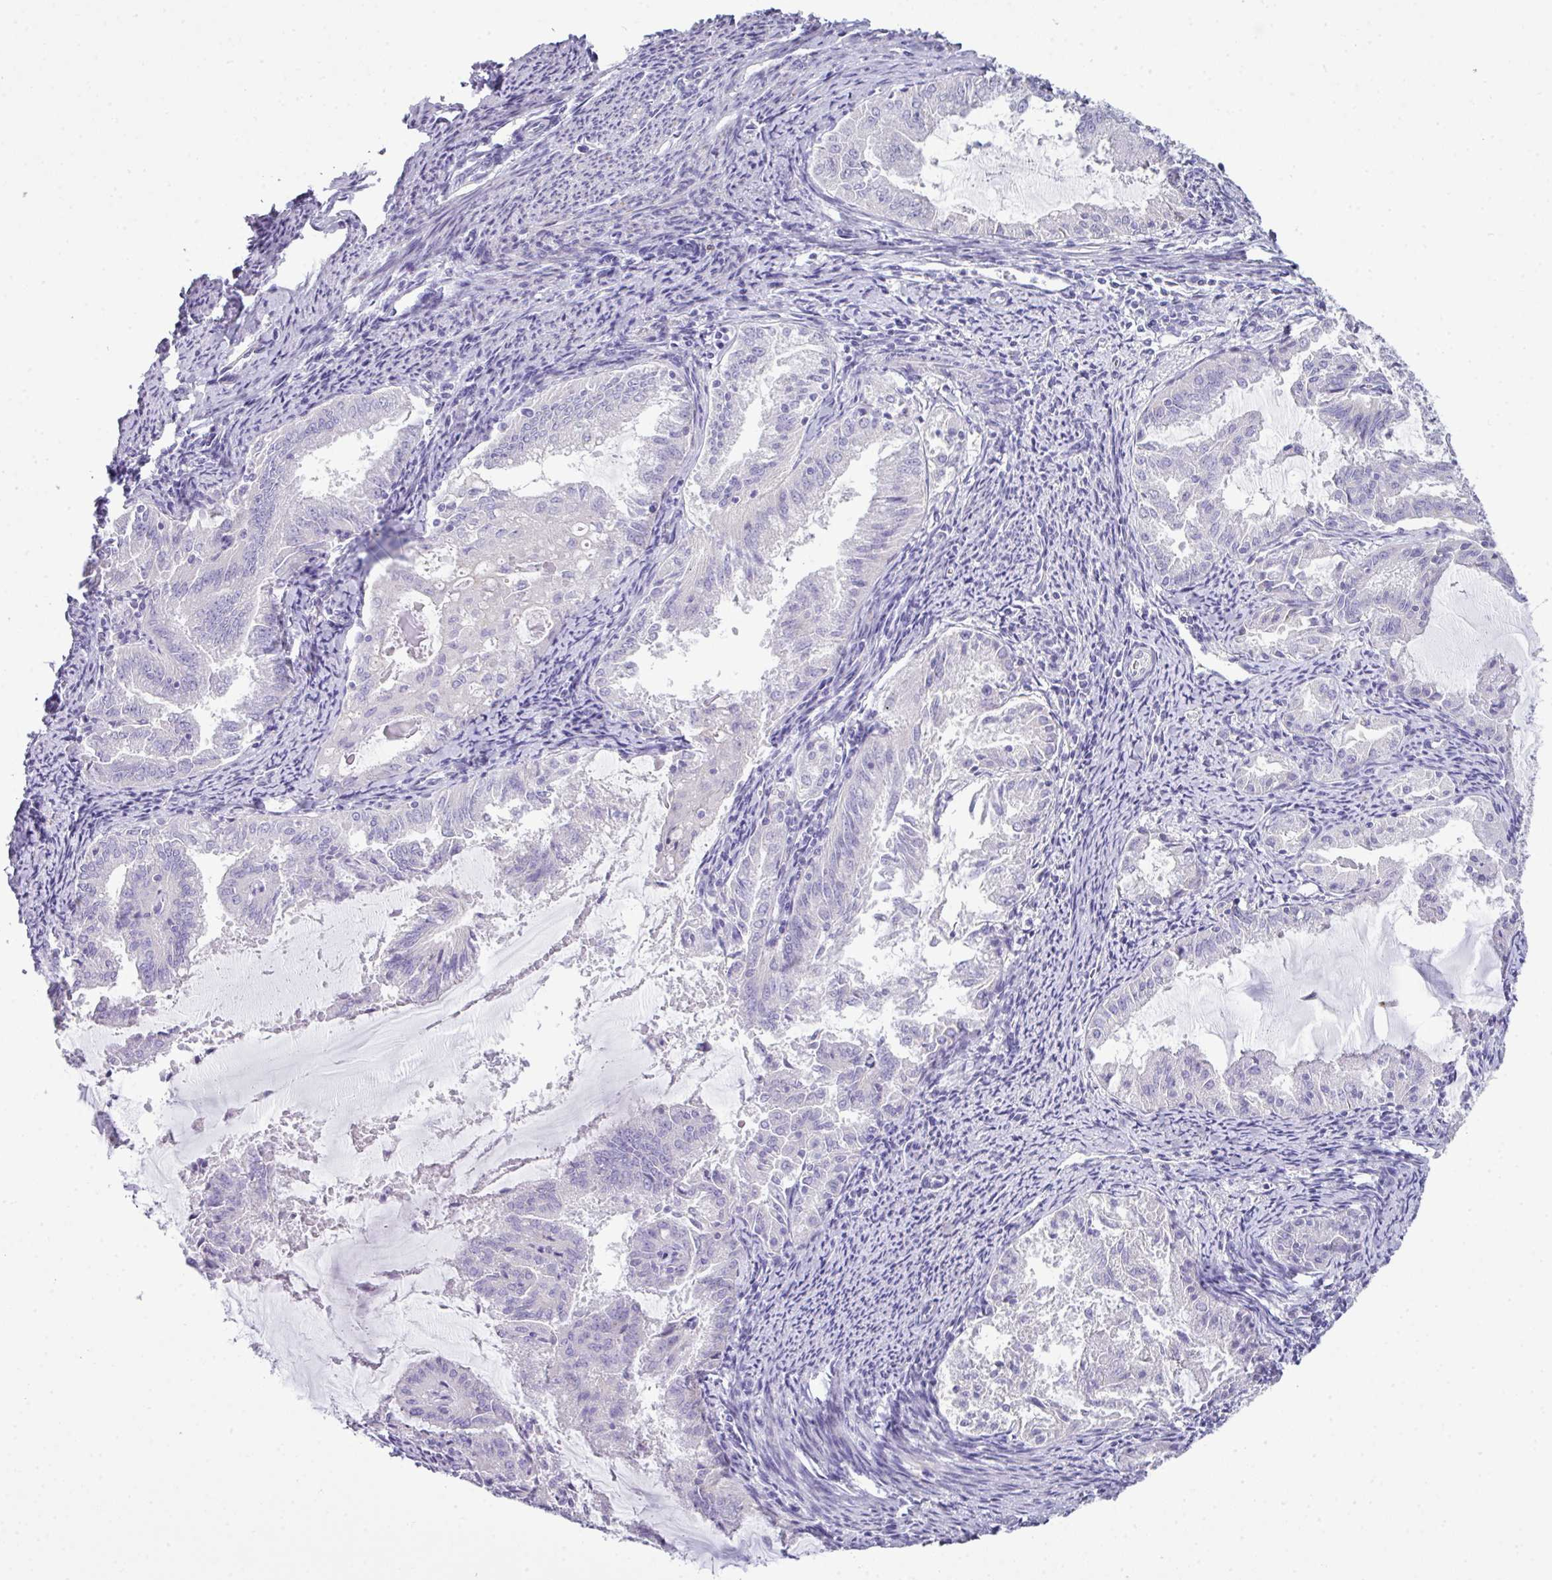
{"staining": {"intensity": "negative", "quantity": "none", "location": "none"}, "tissue": "endometrial cancer", "cell_type": "Tumor cells", "image_type": "cancer", "snomed": [{"axis": "morphology", "description": "Adenocarcinoma, NOS"}, {"axis": "topography", "description": "Endometrium"}], "caption": "A high-resolution histopathology image shows immunohistochemistry staining of adenocarcinoma (endometrial), which shows no significant staining in tumor cells.", "gene": "ABCC5", "patient": {"sex": "female", "age": 70}}